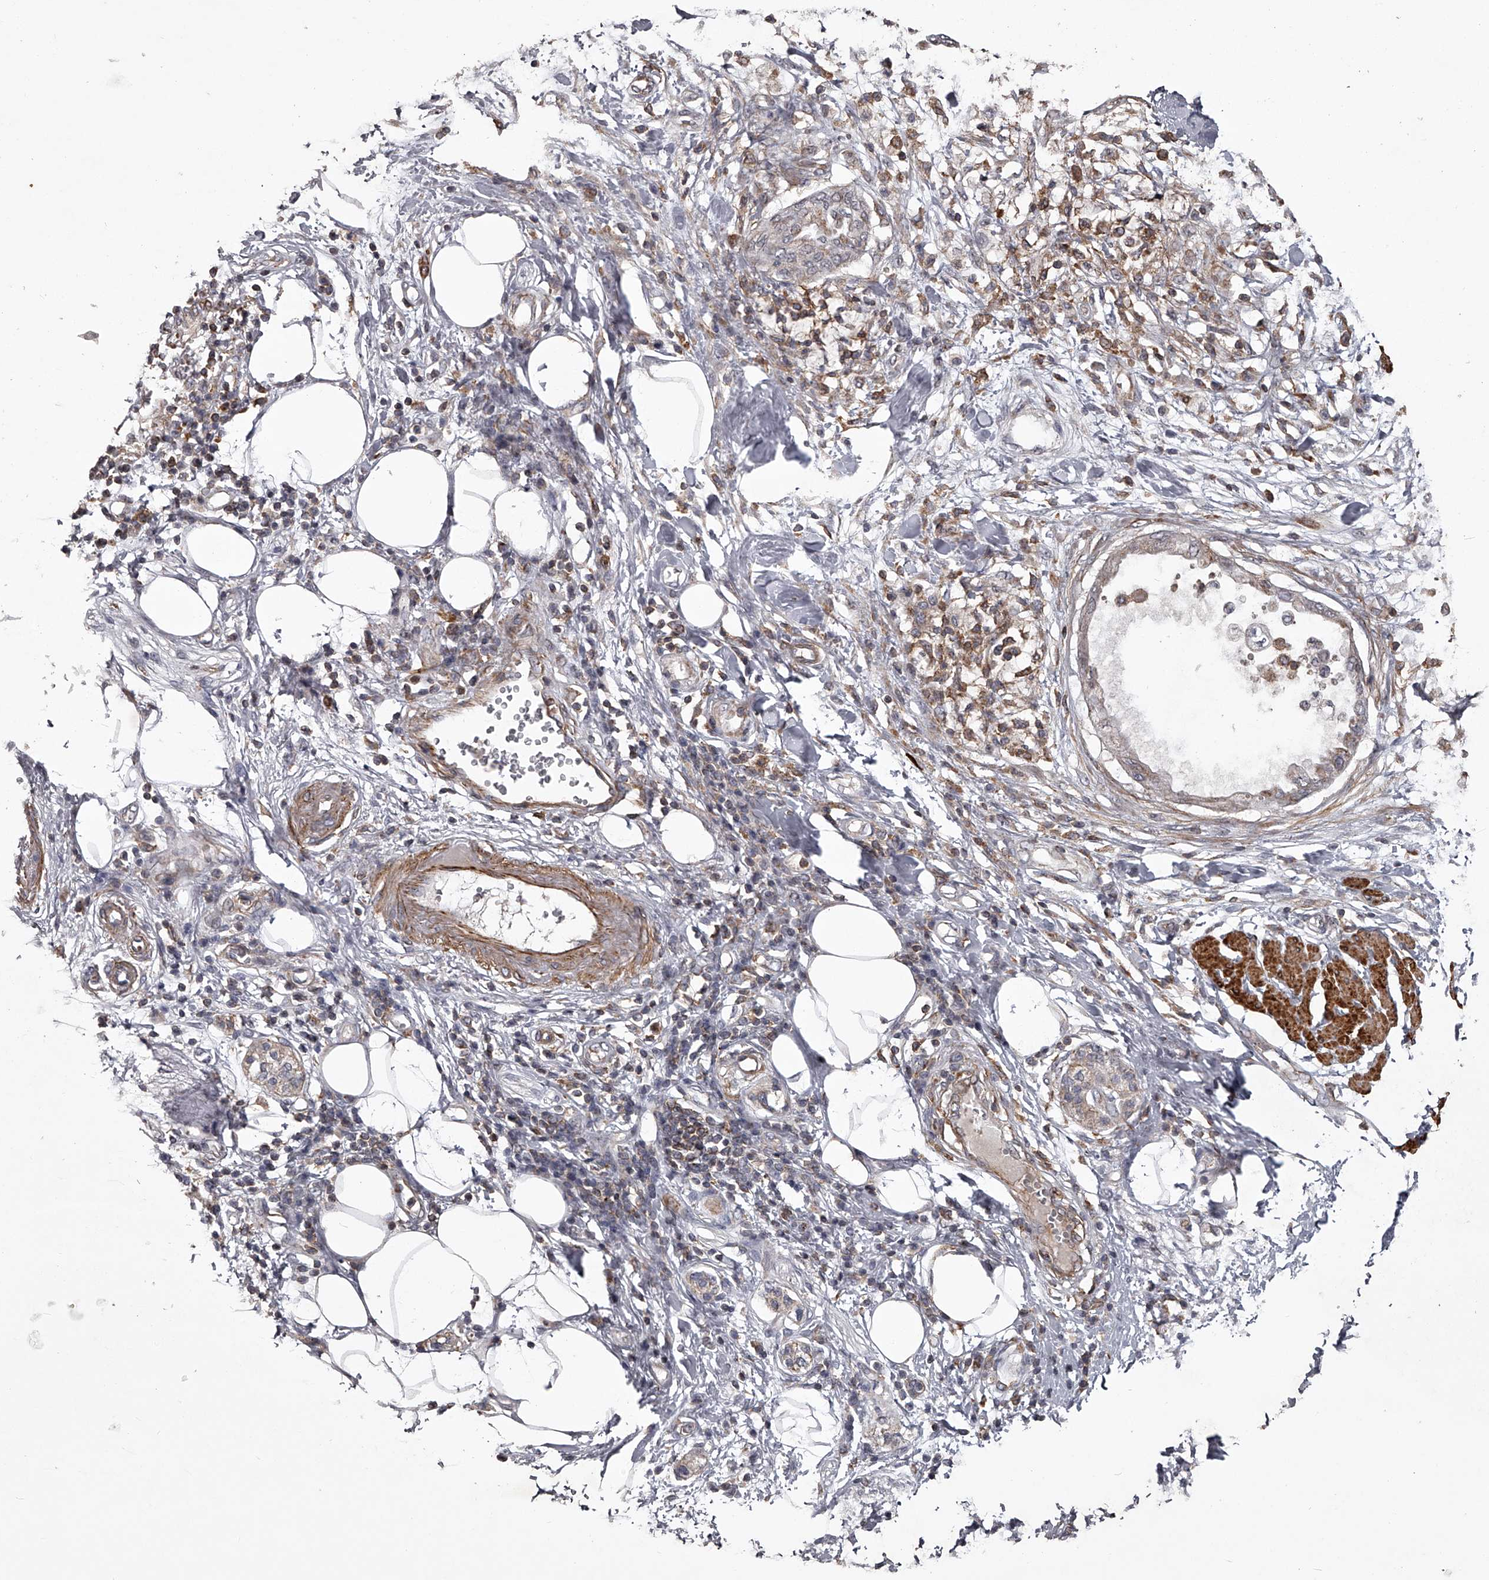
{"staining": {"intensity": "negative", "quantity": "none", "location": "none"}, "tissue": "pancreatic cancer", "cell_type": "Tumor cells", "image_type": "cancer", "snomed": [{"axis": "morphology", "description": "Normal tissue, NOS"}, {"axis": "morphology", "description": "Adenocarcinoma, NOS"}, {"axis": "topography", "description": "Pancreas"}, {"axis": "topography", "description": "Duodenum"}], "caption": "Tumor cells are negative for brown protein staining in pancreatic cancer (adenocarcinoma).", "gene": "RRP36", "patient": {"sex": "female", "age": 60}}